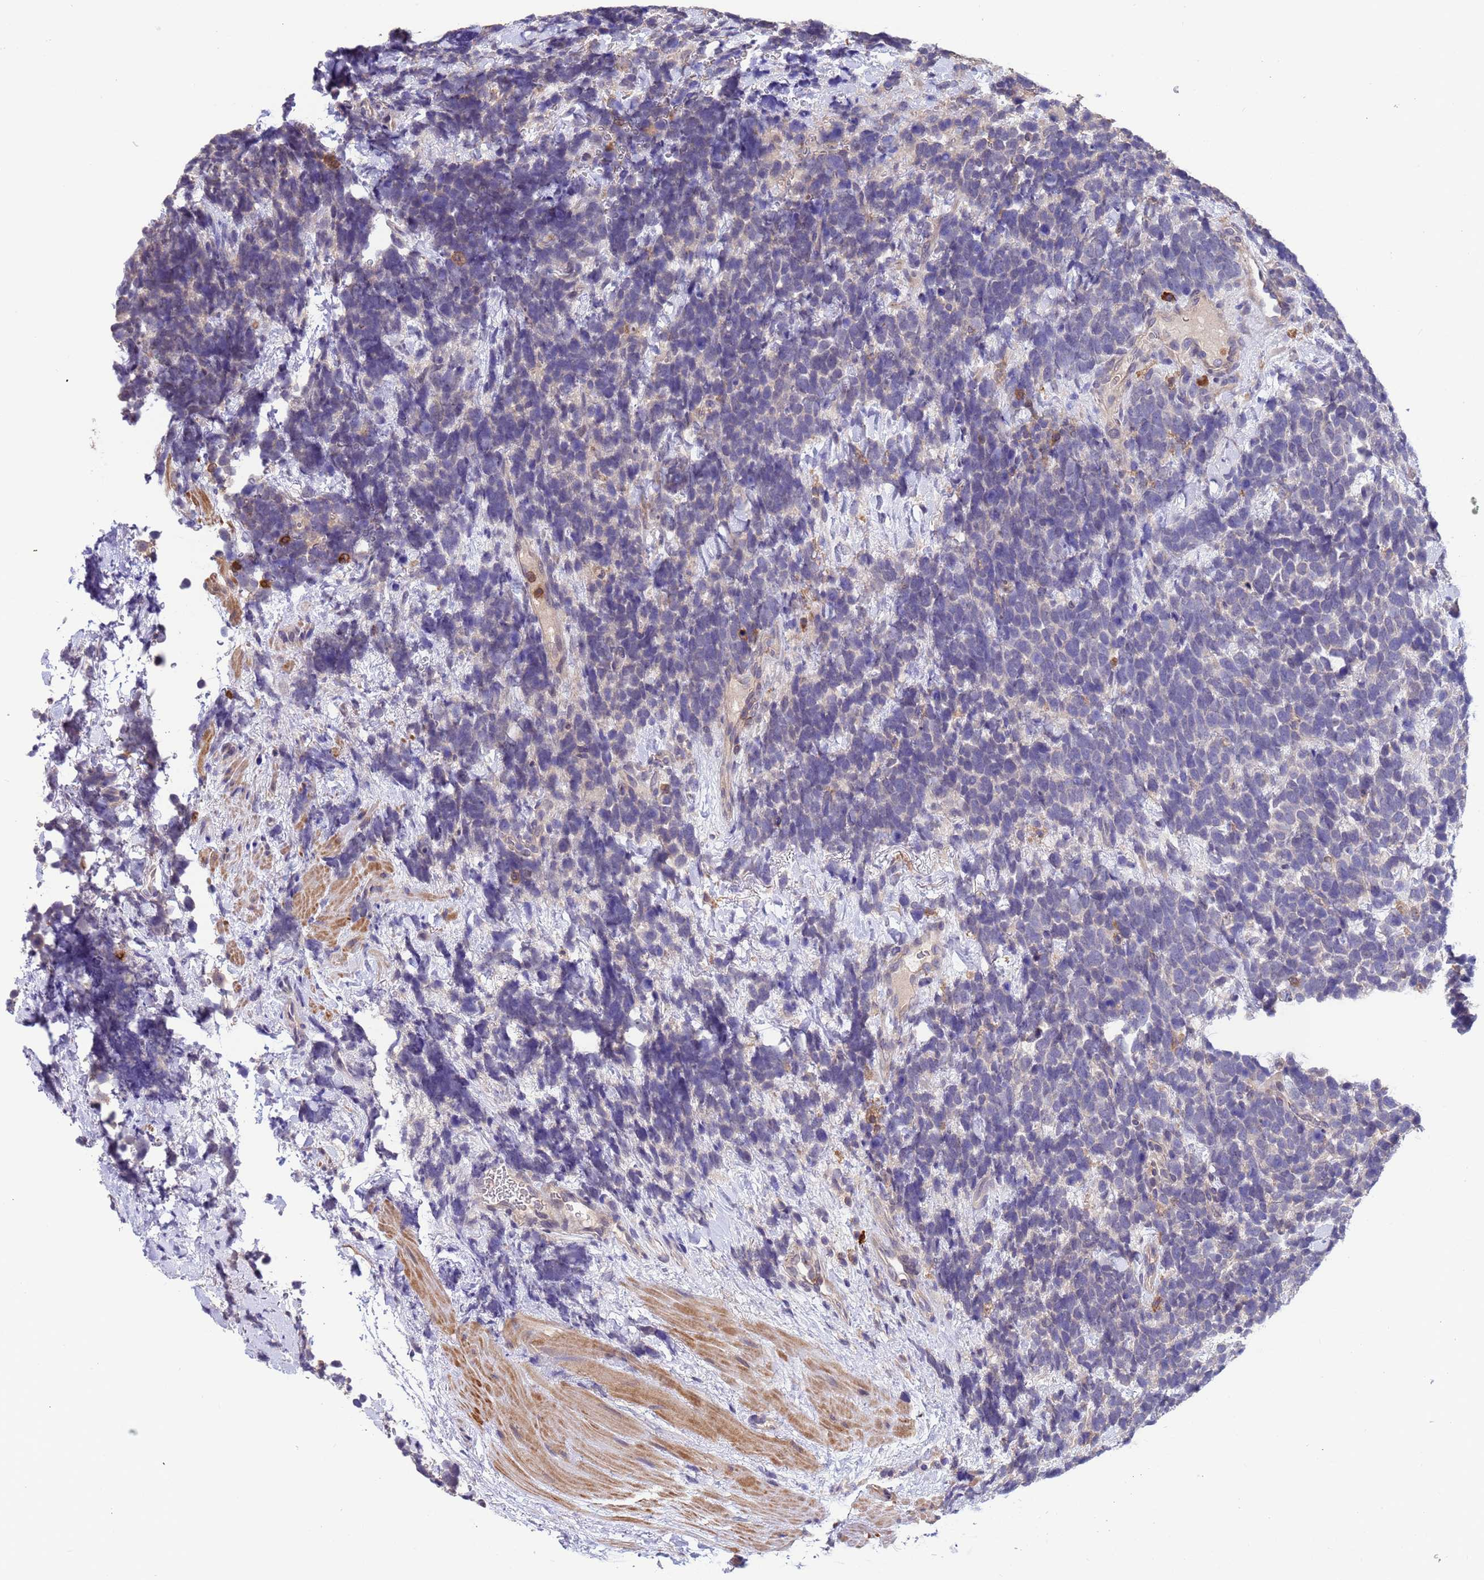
{"staining": {"intensity": "negative", "quantity": "none", "location": "none"}, "tissue": "urothelial cancer", "cell_type": "Tumor cells", "image_type": "cancer", "snomed": [{"axis": "morphology", "description": "Urothelial carcinoma, High grade"}, {"axis": "topography", "description": "Urinary bladder"}], "caption": "The micrograph exhibits no staining of tumor cells in high-grade urothelial carcinoma.", "gene": "AMPD3", "patient": {"sex": "female", "age": 82}}